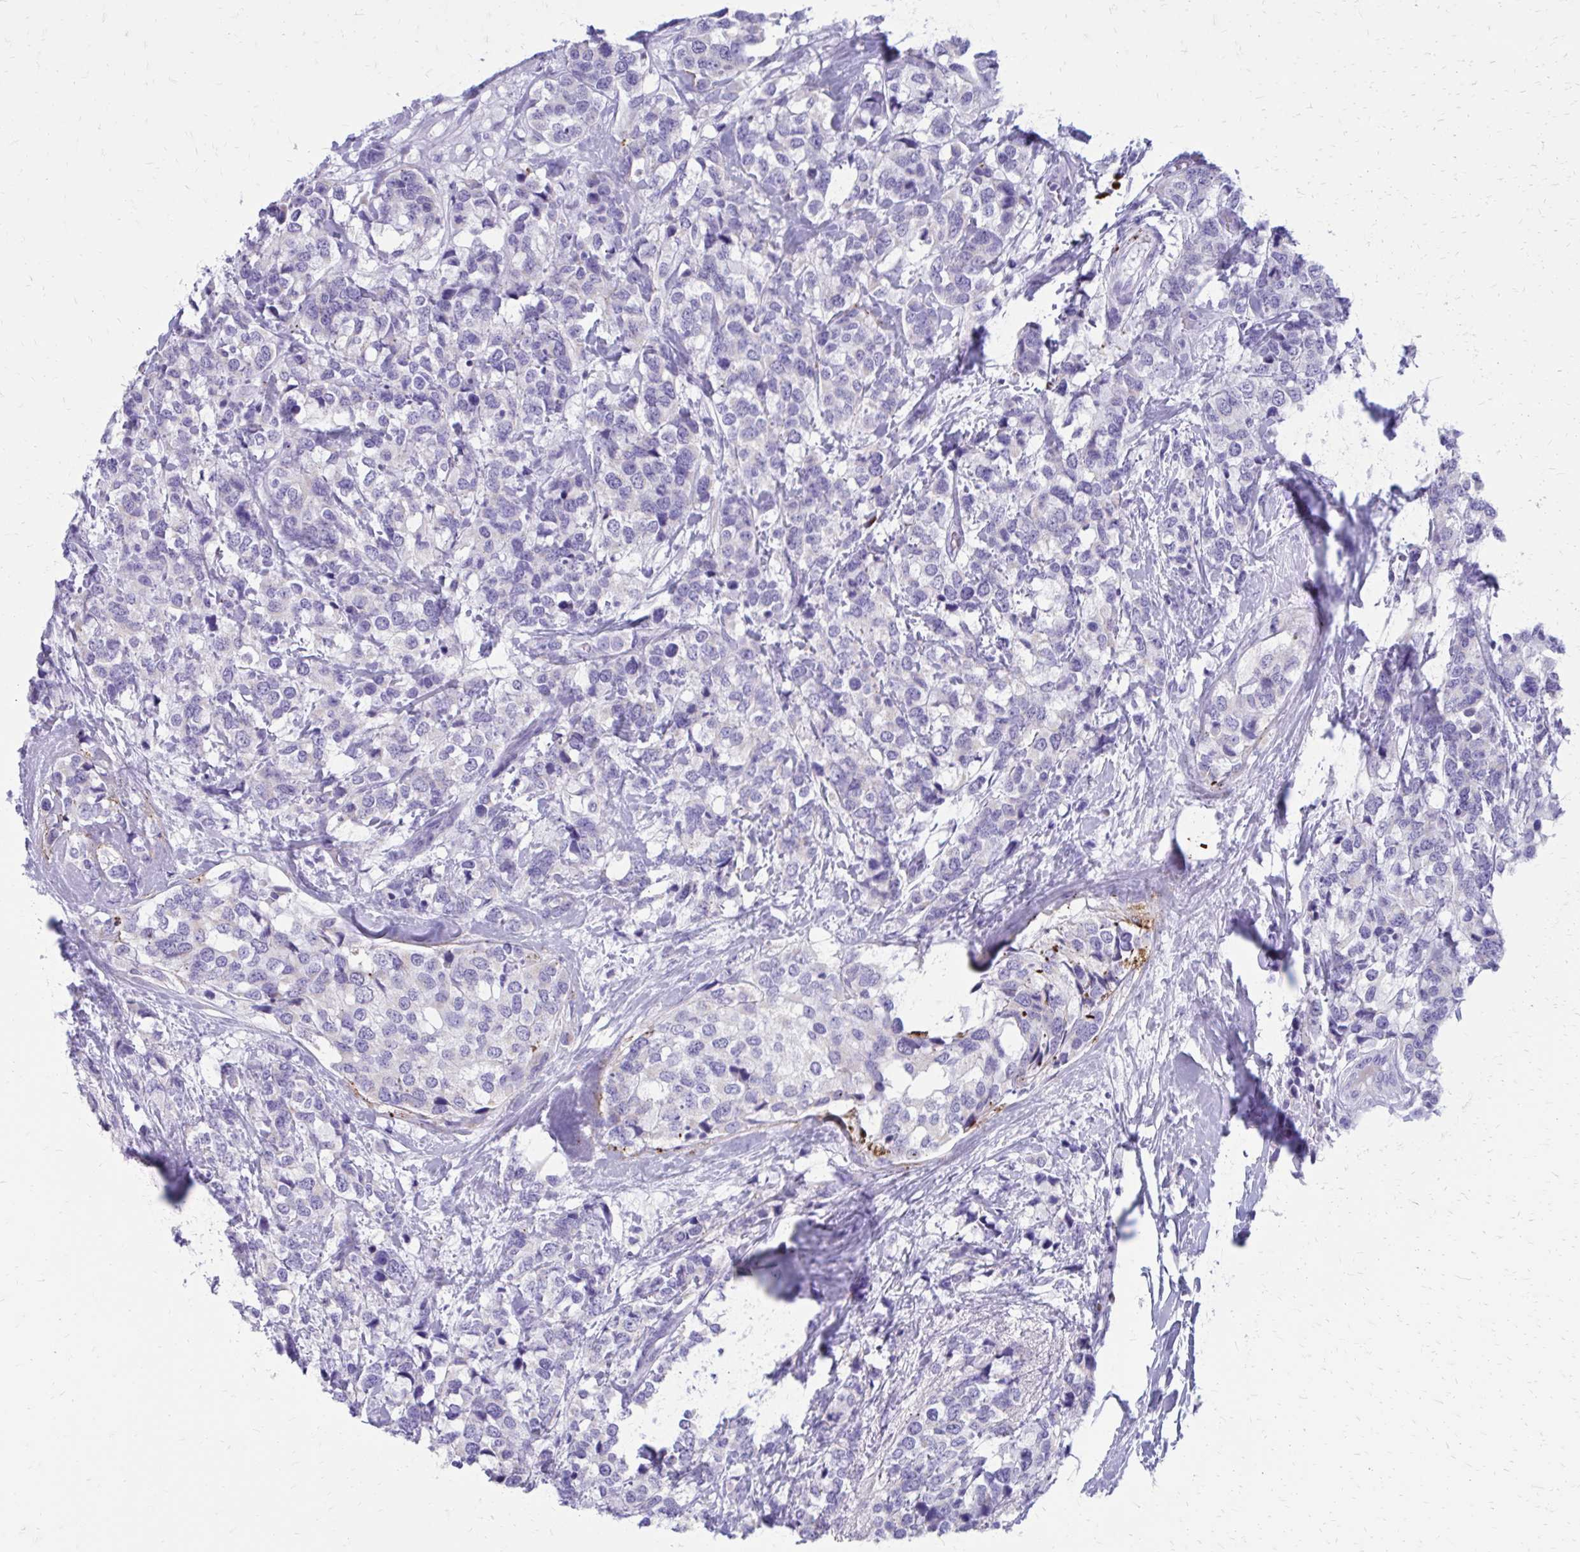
{"staining": {"intensity": "negative", "quantity": "none", "location": "none"}, "tissue": "breast cancer", "cell_type": "Tumor cells", "image_type": "cancer", "snomed": [{"axis": "morphology", "description": "Lobular carcinoma"}, {"axis": "topography", "description": "Breast"}], "caption": "IHC of breast cancer (lobular carcinoma) shows no staining in tumor cells.", "gene": "SATL1", "patient": {"sex": "female", "age": 59}}